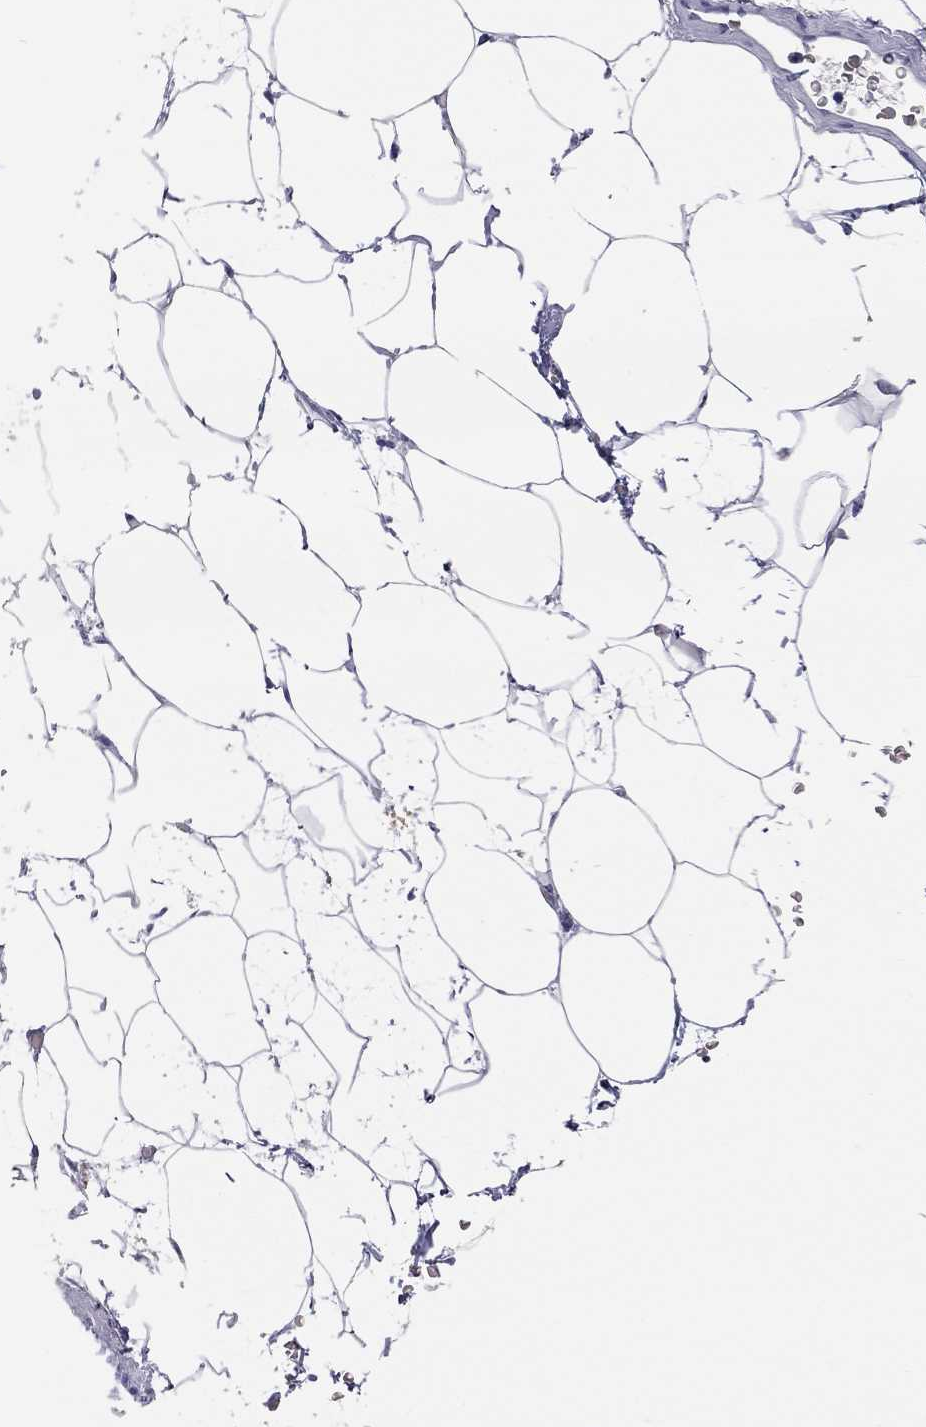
{"staining": {"intensity": "negative", "quantity": "none", "location": "none"}, "tissue": "adipose tissue", "cell_type": "Adipocytes", "image_type": "normal", "snomed": [{"axis": "morphology", "description": "Normal tissue, NOS"}, {"axis": "topography", "description": "Soft tissue"}, {"axis": "topography", "description": "Adipose tissue"}, {"axis": "topography", "description": "Vascular tissue"}, {"axis": "topography", "description": "Peripheral nerve tissue"}], "caption": "This is a histopathology image of immunohistochemistry (IHC) staining of benign adipose tissue, which shows no positivity in adipocytes. The staining was performed using DAB (3,3'-diaminobenzidine) to visualize the protein expression in brown, while the nuclei were stained in blue with hematoxylin (Magnification: 20x).", "gene": "ST7L", "patient": {"sex": "male", "age": 68}}